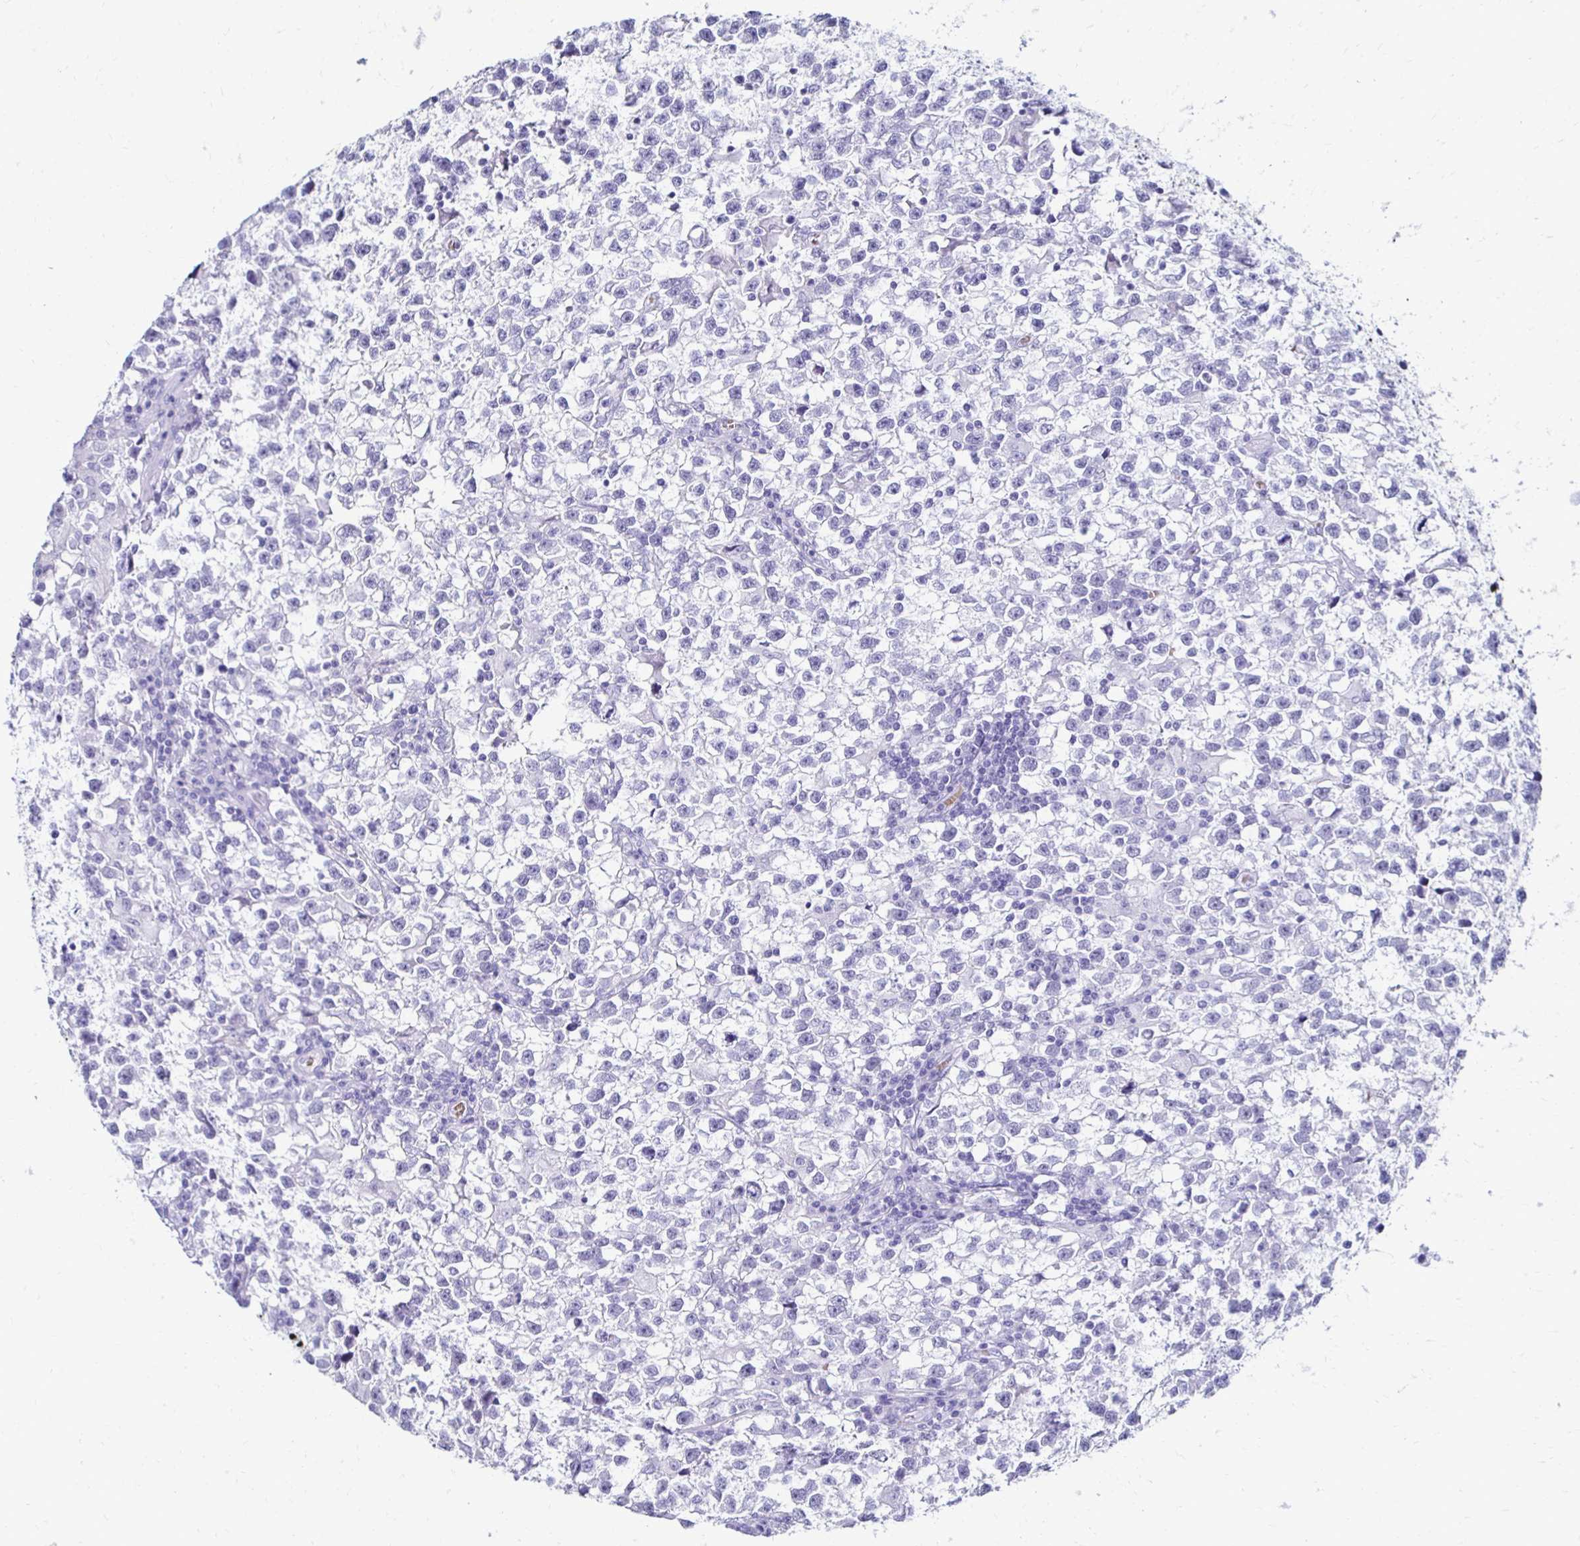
{"staining": {"intensity": "negative", "quantity": "none", "location": "none"}, "tissue": "testis cancer", "cell_type": "Tumor cells", "image_type": "cancer", "snomed": [{"axis": "morphology", "description": "Seminoma, NOS"}, {"axis": "topography", "description": "Testis"}], "caption": "IHC of human seminoma (testis) demonstrates no staining in tumor cells.", "gene": "RHBDL3", "patient": {"sex": "male", "age": 31}}